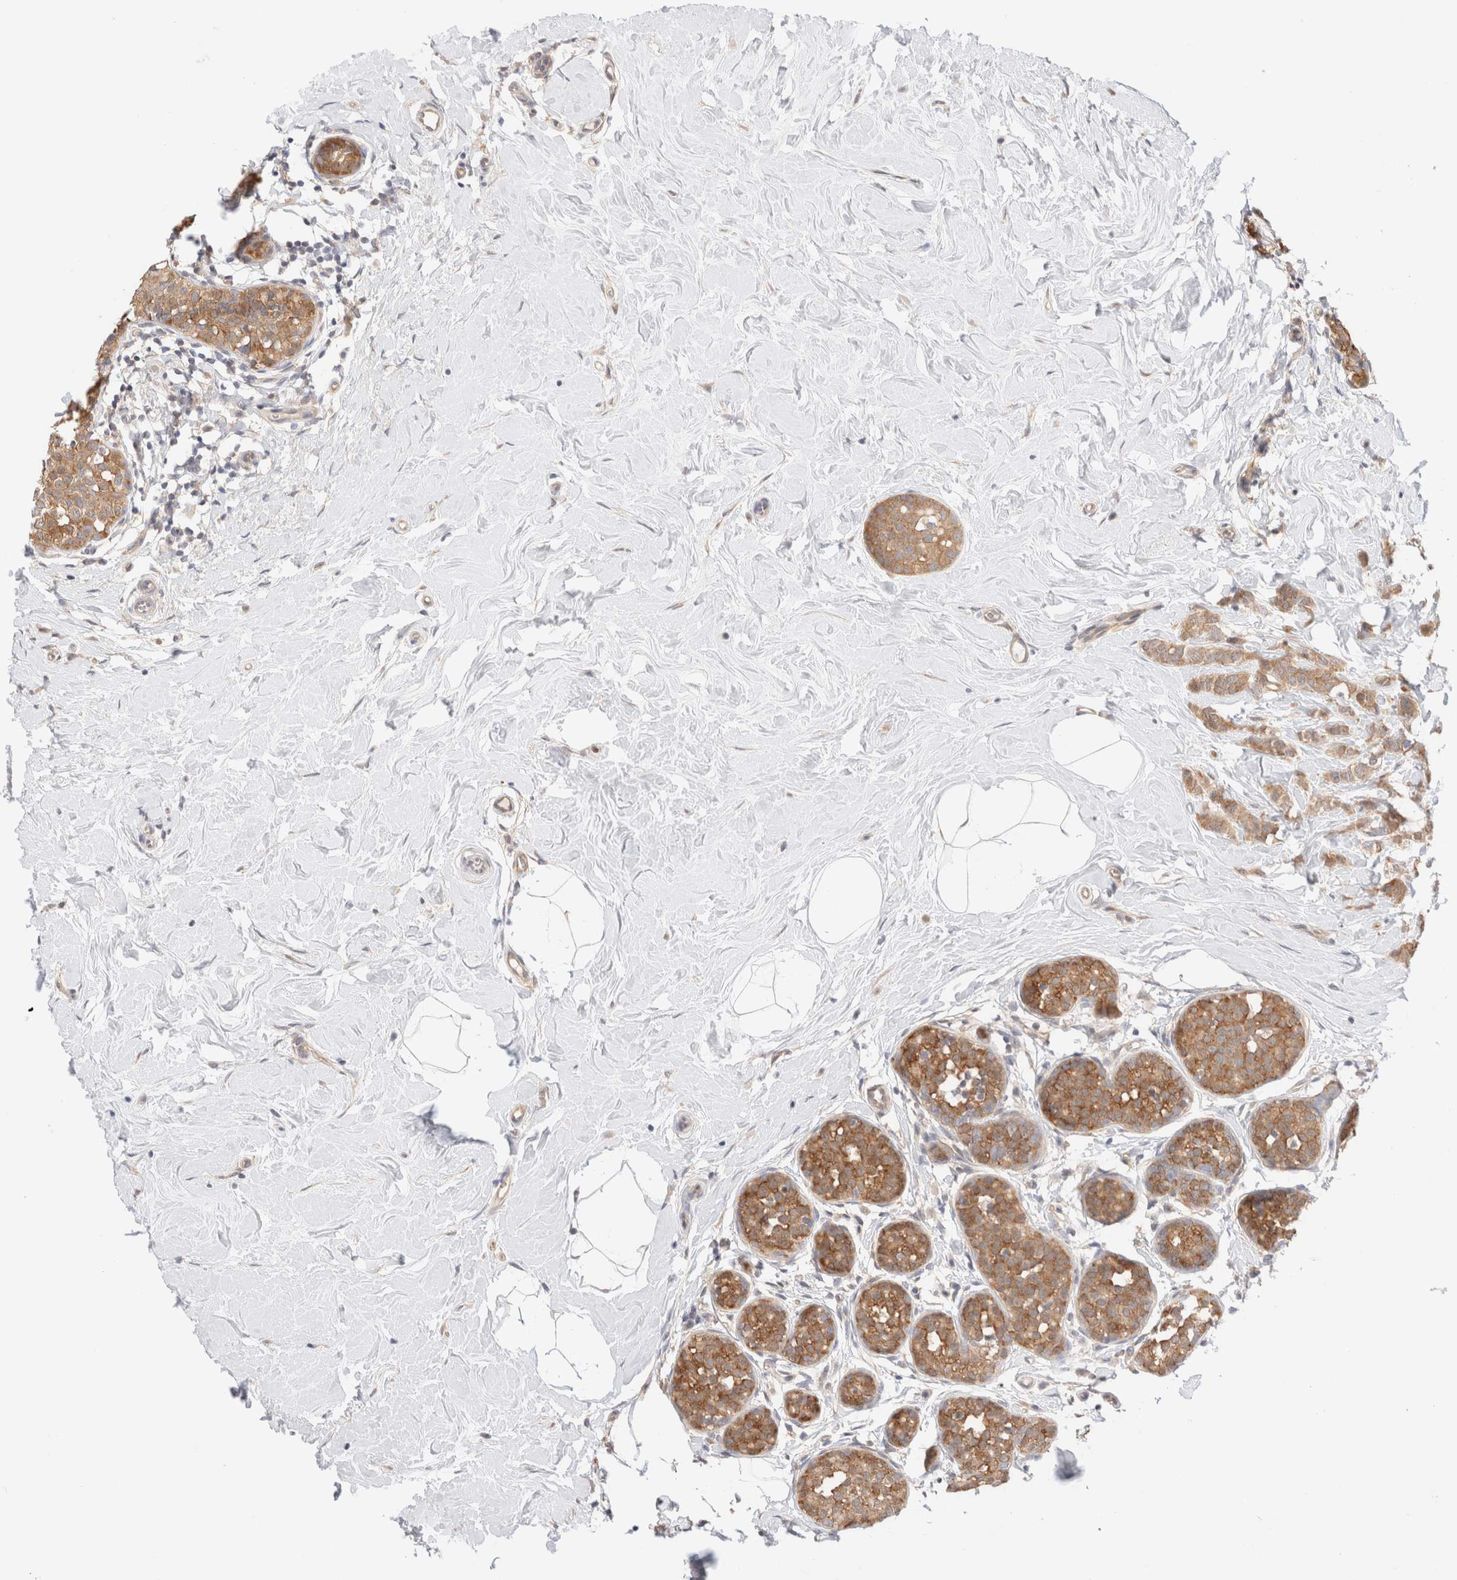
{"staining": {"intensity": "moderate", "quantity": ">75%", "location": "cytoplasmic/membranous"}, "tissue": "breast cancer", "cell_type": "Tumor cells", "image_type": "cancer", "snomed": [{"axis": "morphology", "description": "Lobular carcinoma, in situ"}, {"axis": "morphology", "description": "Lobular carcinoma"}, {"axis": "topography", "description": "Breast"}], "caption": "This histopathology image demonstrates immunohistochemistry (IHC) staining of breast lobular carcinoma, with medium moderate cytoplasmic/membranous staining in about >75% of tumor cells.", "gene": "C17orf97", "patient": {"sex": "female", "age": 41}}